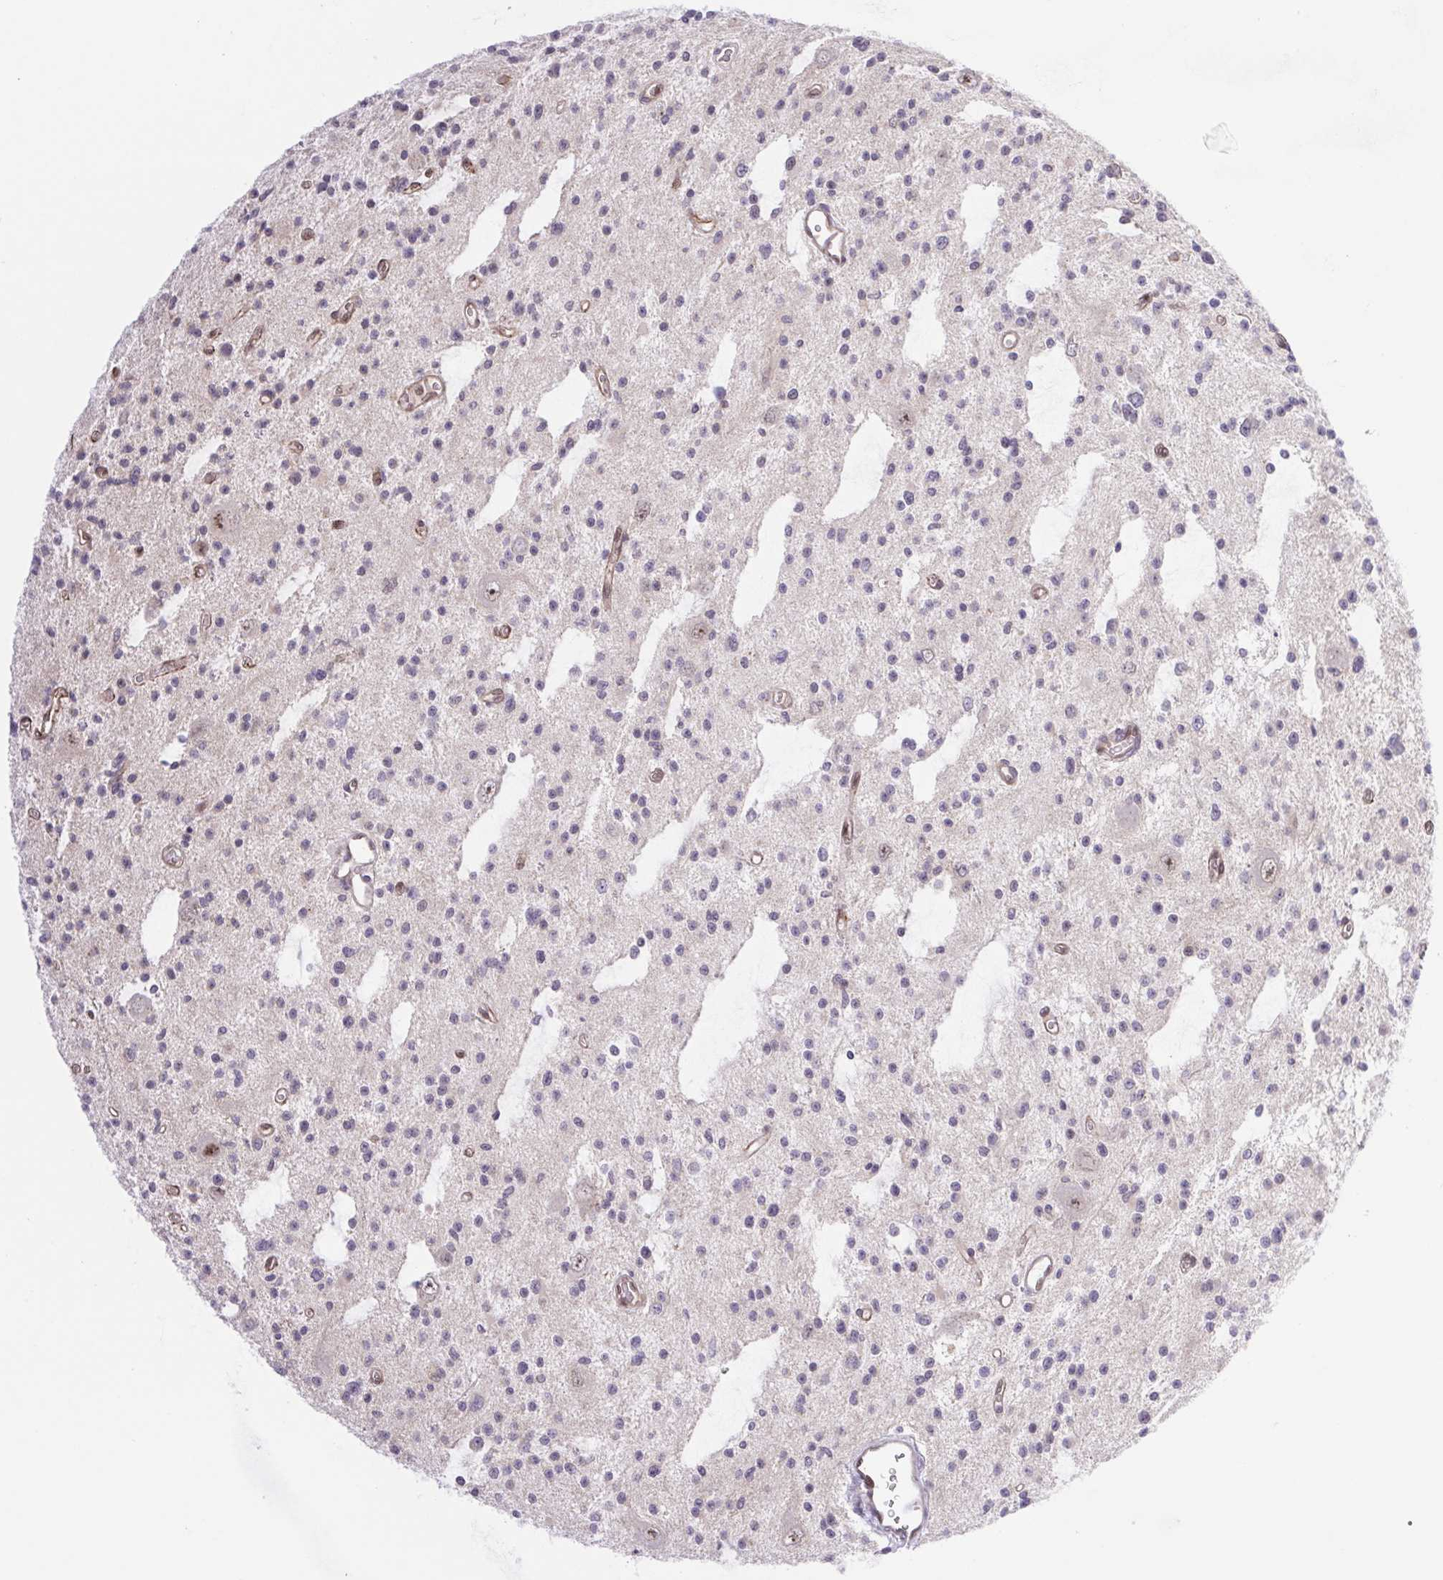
{"staining": {"intensity": "weak", "quantity": "<25%", "location": "nuclear"}, "tissue": "glioma", "cell_type": "Tumor cells", "image_type": "cancer", "snomed": [{"axis": "morphology", "description": "Glioma, malignant, Low grade"}, {"axis": "topography", "description": "Brain"}], "caption": "Immunohistochemical staining of human malignant glioma (low-grade) reveals no significant expression in tumor cells. The staining is performed using DAB (3,3'-diaminobenzidine) brown chromogen with nuclei counter-stained in using hematoxylin.", "gene": "ERG", "patient": {"sex": "male", "age": 43}}